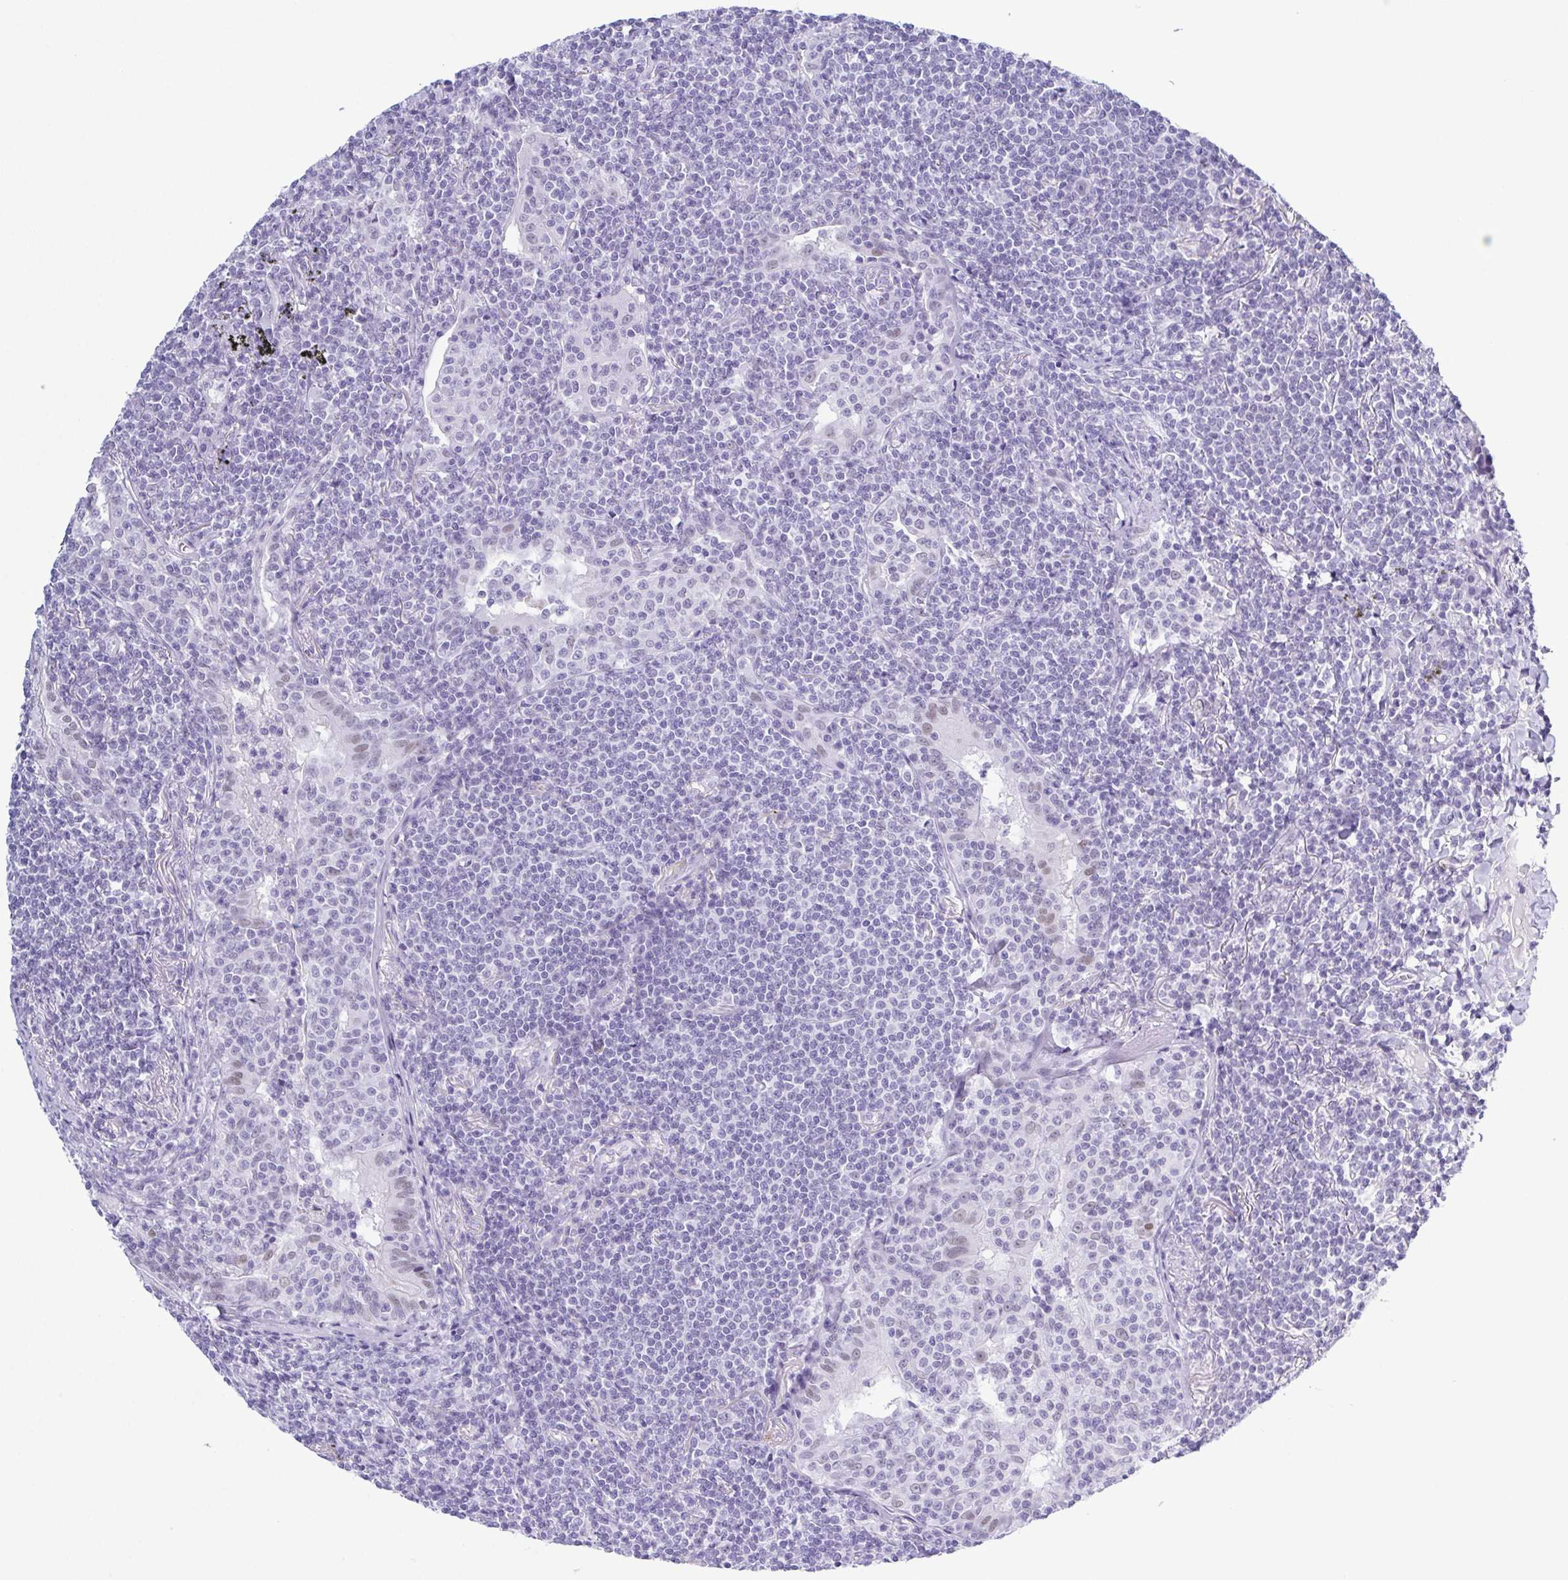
{"staining": {"intensity": "negative", "quantity": "none", "location": "none"}, "tissue": "lymphoma", "cell_type": "Tumor cells", "image_type": "cancer", "snomed": [{"axis": "morphology", "description": "Malignant lymphoma, non-Hodgkin's type, Low grade"}, {"axis": "topography", "description": "Lung"}], "caption": "Lymphoma was stained to show a protein in brown. There is no significant staining in tumor cells. (DAB (3,3'-diaminobenzidine) IHC, high magnification).", "gene": "SUGP2", "patient": {"sex": "female", "age": 71}}